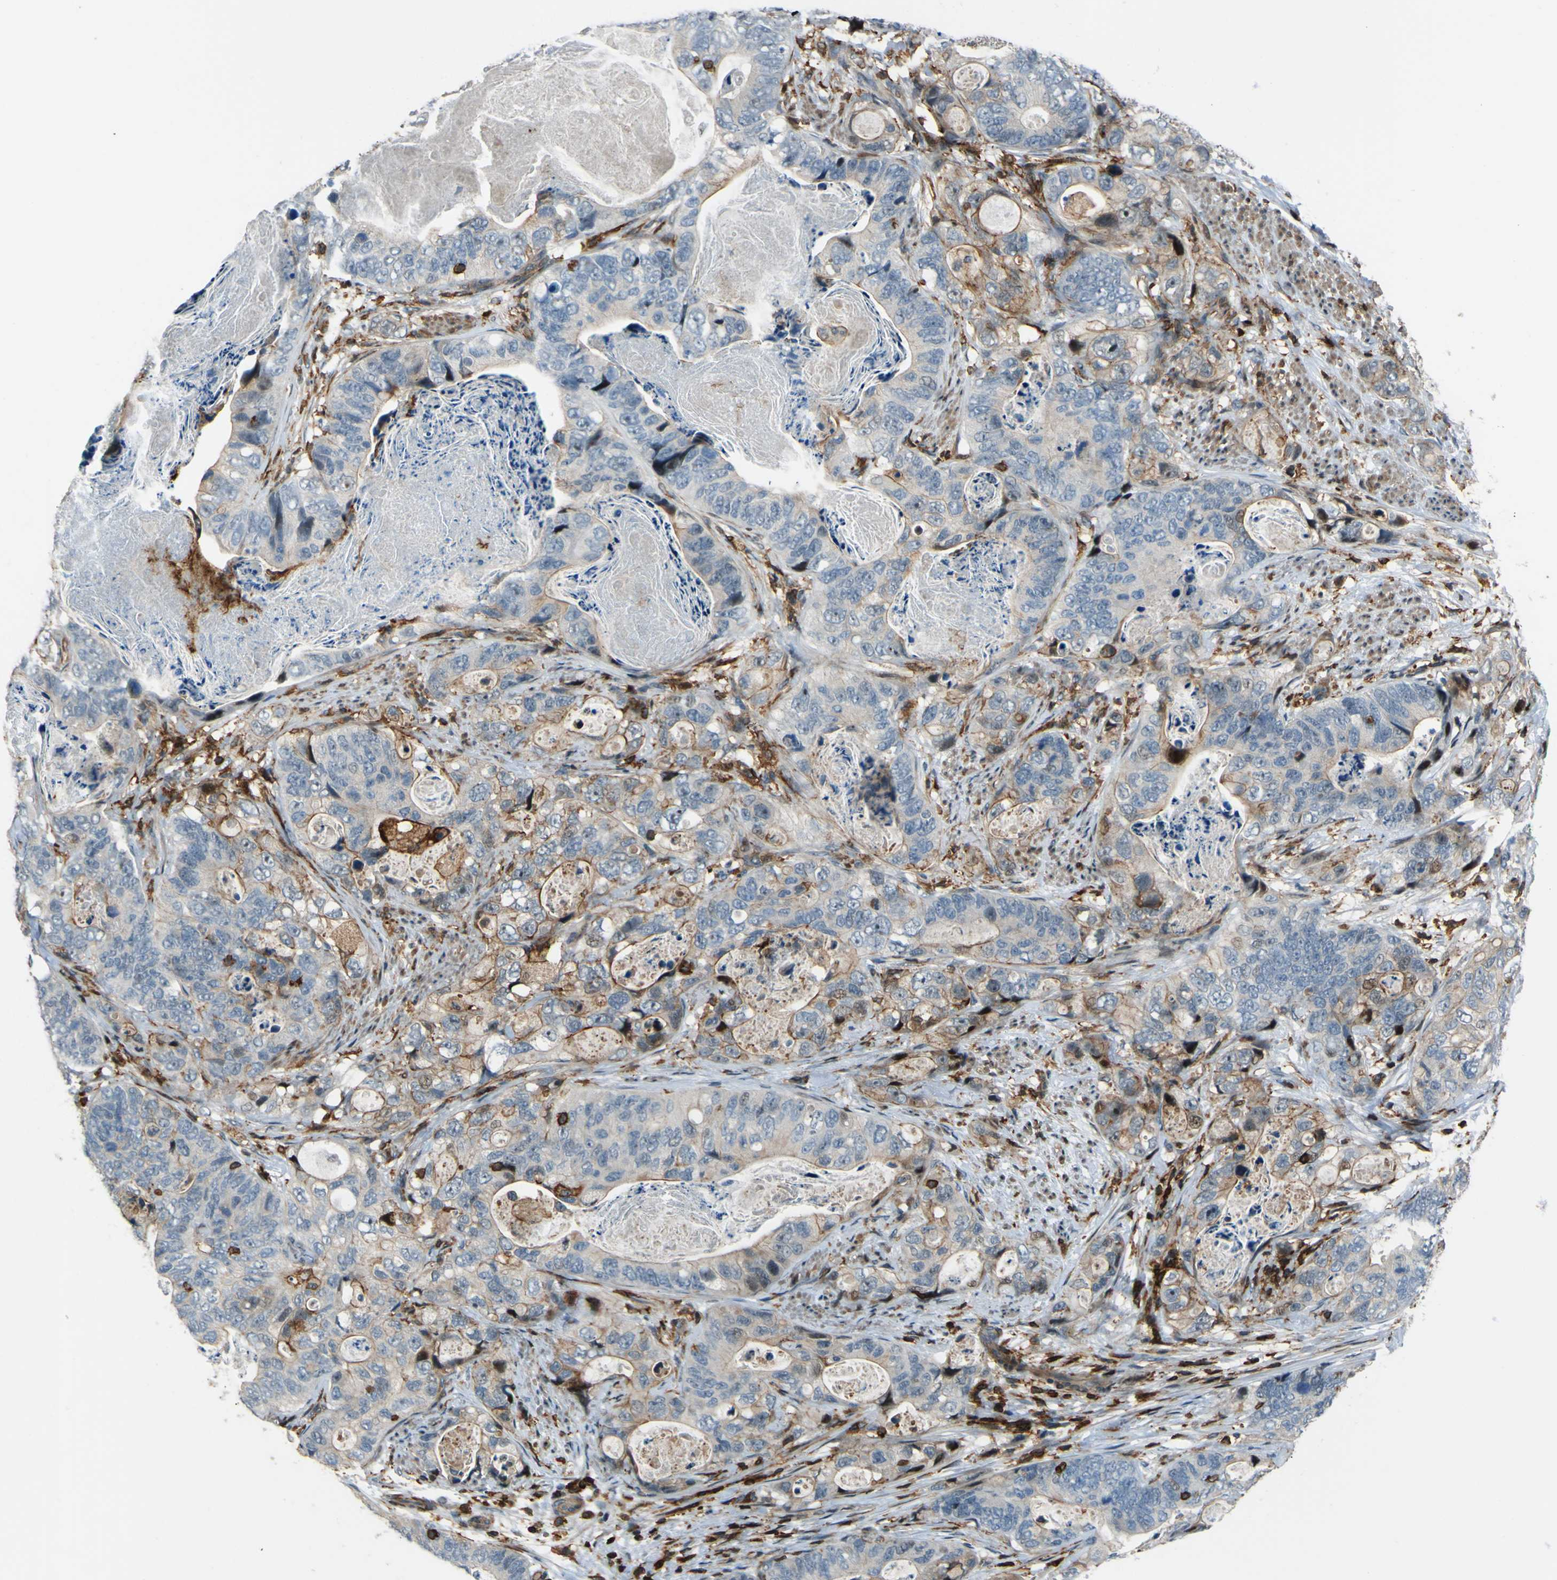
{"staining": {"intensity": "weak", "quantity": "<25%", "location": "cytoplasmic/membranous"}, "tissue": "stomach cancer", "cell_type": "Tumor cells", "image_type": "cancer", "snomed": [{"axis": "morphology", "description": "Adenocarcinoma, NOS"}, {"axis": "topography", "description": "Stomach"}], "caption": "The IHC micrograph has no significant staining in tumor cells of stomach cancer tissue.", "gene": "PCDHB5", "patient": {"sex": "female", "age": 89}}